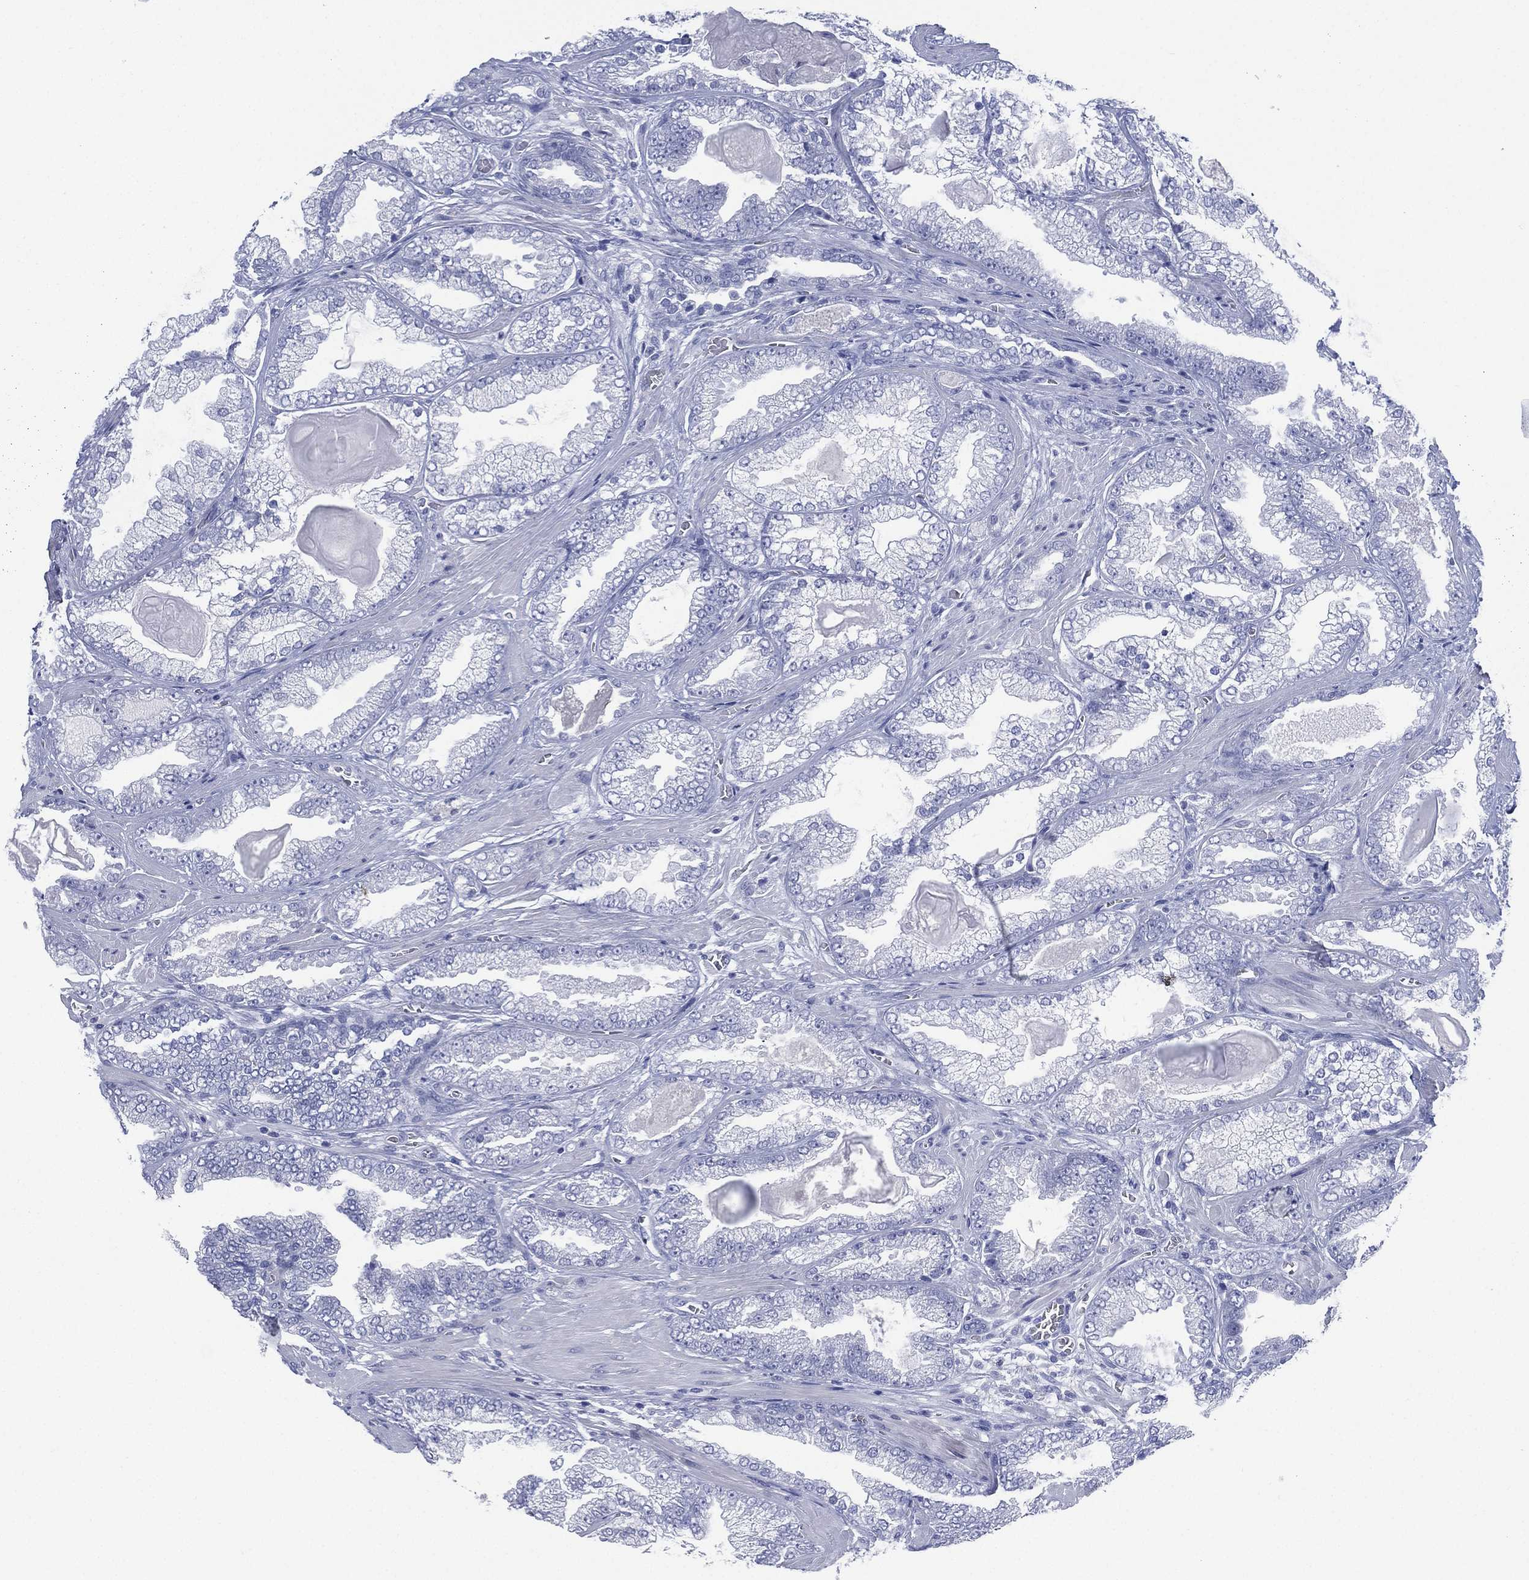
{"staining": {"intensity": "negative", "quantity": "none", "location": "none"}, "tissue": "prostate cancer", "cell_type": "Tumor cells", "image_type": "cancer", "snomed": [{"axis": "morphology", "description": "Adenocarcinoma, Low grade"}, {"axis": "topography", "description": "Prostate"}], "caption": "The immunohistochemistry micrograph has no significant positivity in tumor cells of prostate cancer (low-grade adenocarcinoma) tissue.", "gene": "TMEM247", "patient": {"sex": "male", "age": 57}}